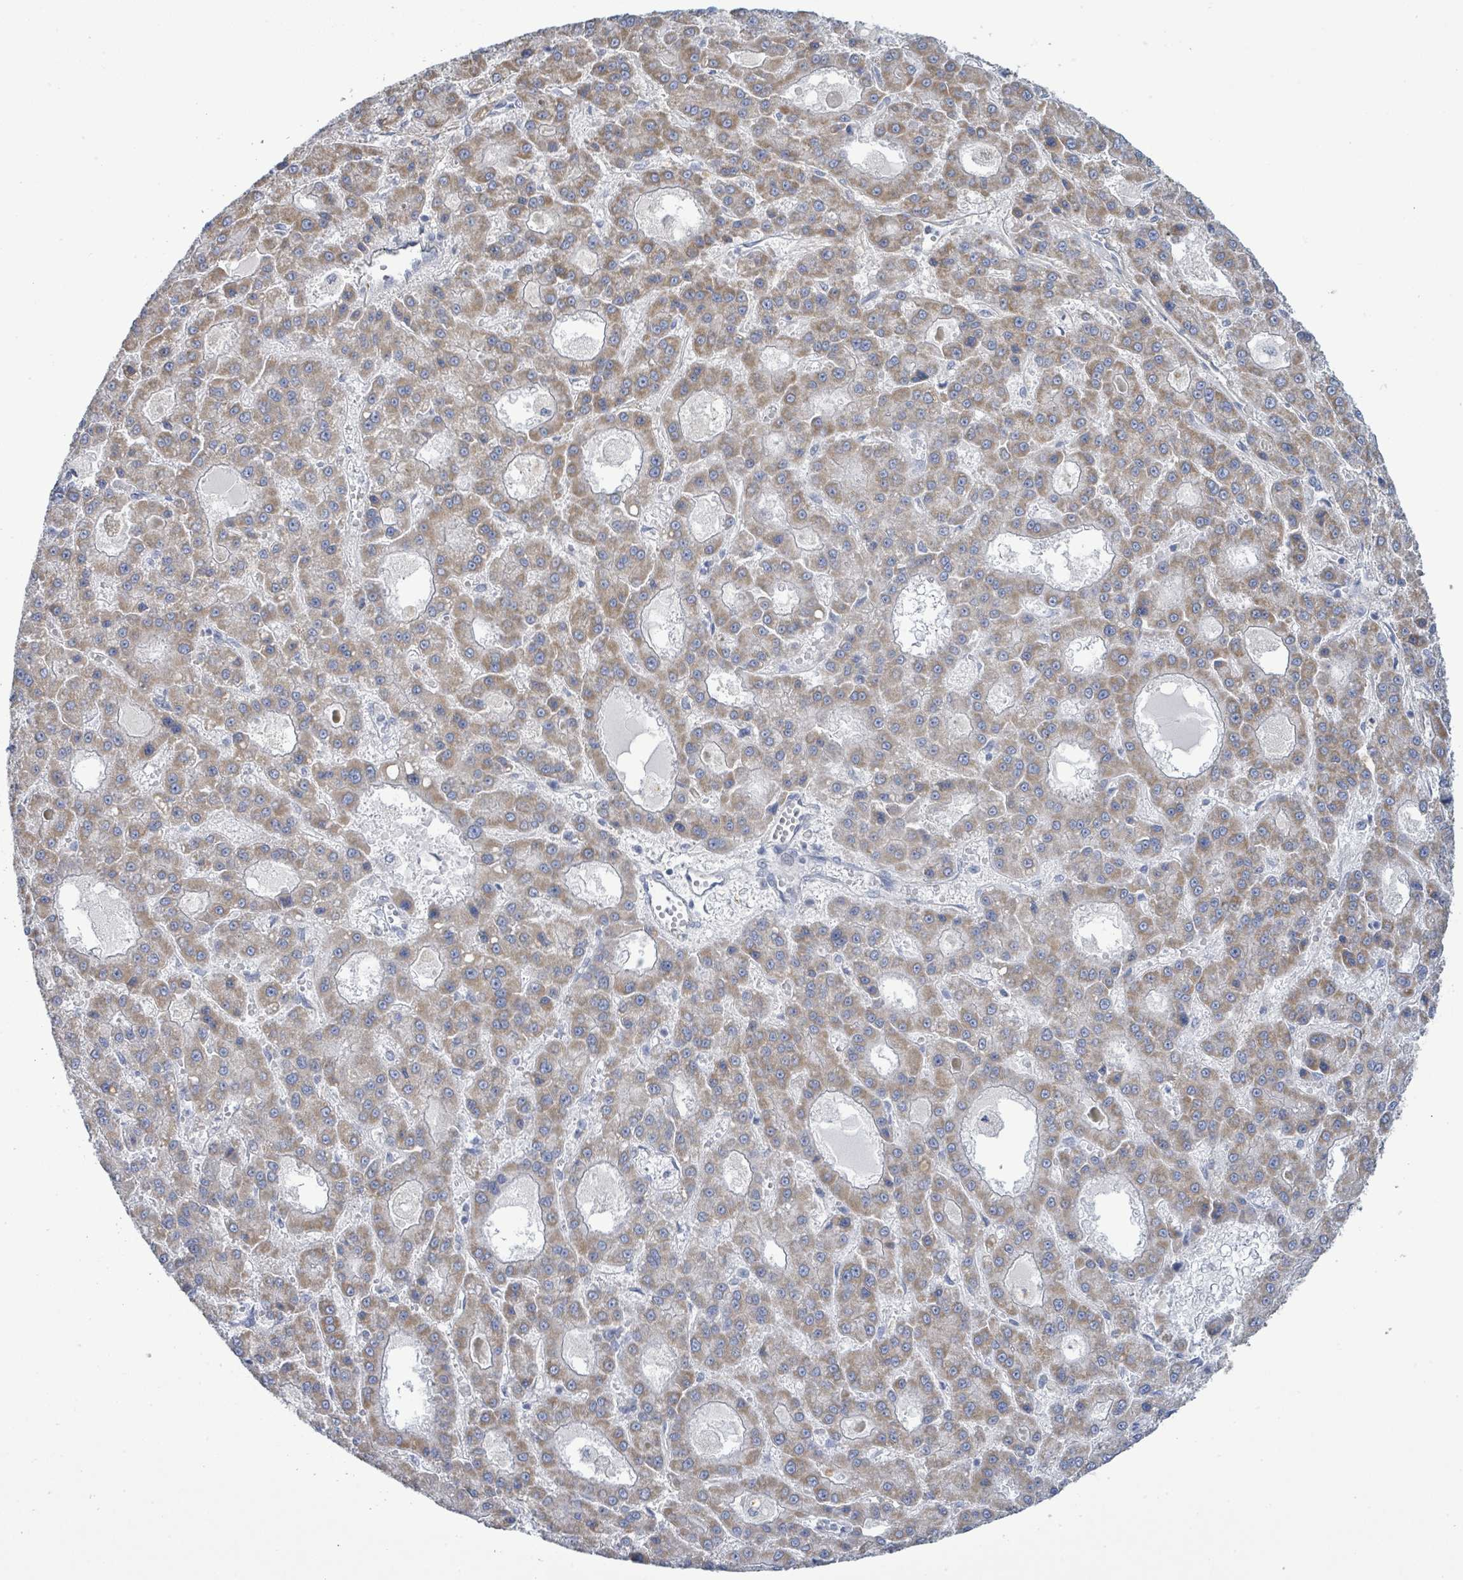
{"staining": {"intensity": "moderate", "quantity": ">75%", "location": "cytoplasmic/membranous"}, "tissue": "liver cancer", "cell_type": "Tumor cells", "image_type": "cancer", "snomed": [{"axis": "morphology", "description": "Carcinoma, Hepatocellular, NOS"}, {"axis": "topography", "description": "Liver"}], "caption": "A histopathology image of liver hepatocellular carcinoma stained for a protein reveals moderate cytoplasmic/membranous brown staining in tumor cells.", "gene": "ALG12", "patient": {"sex": "male", "age": 70}}